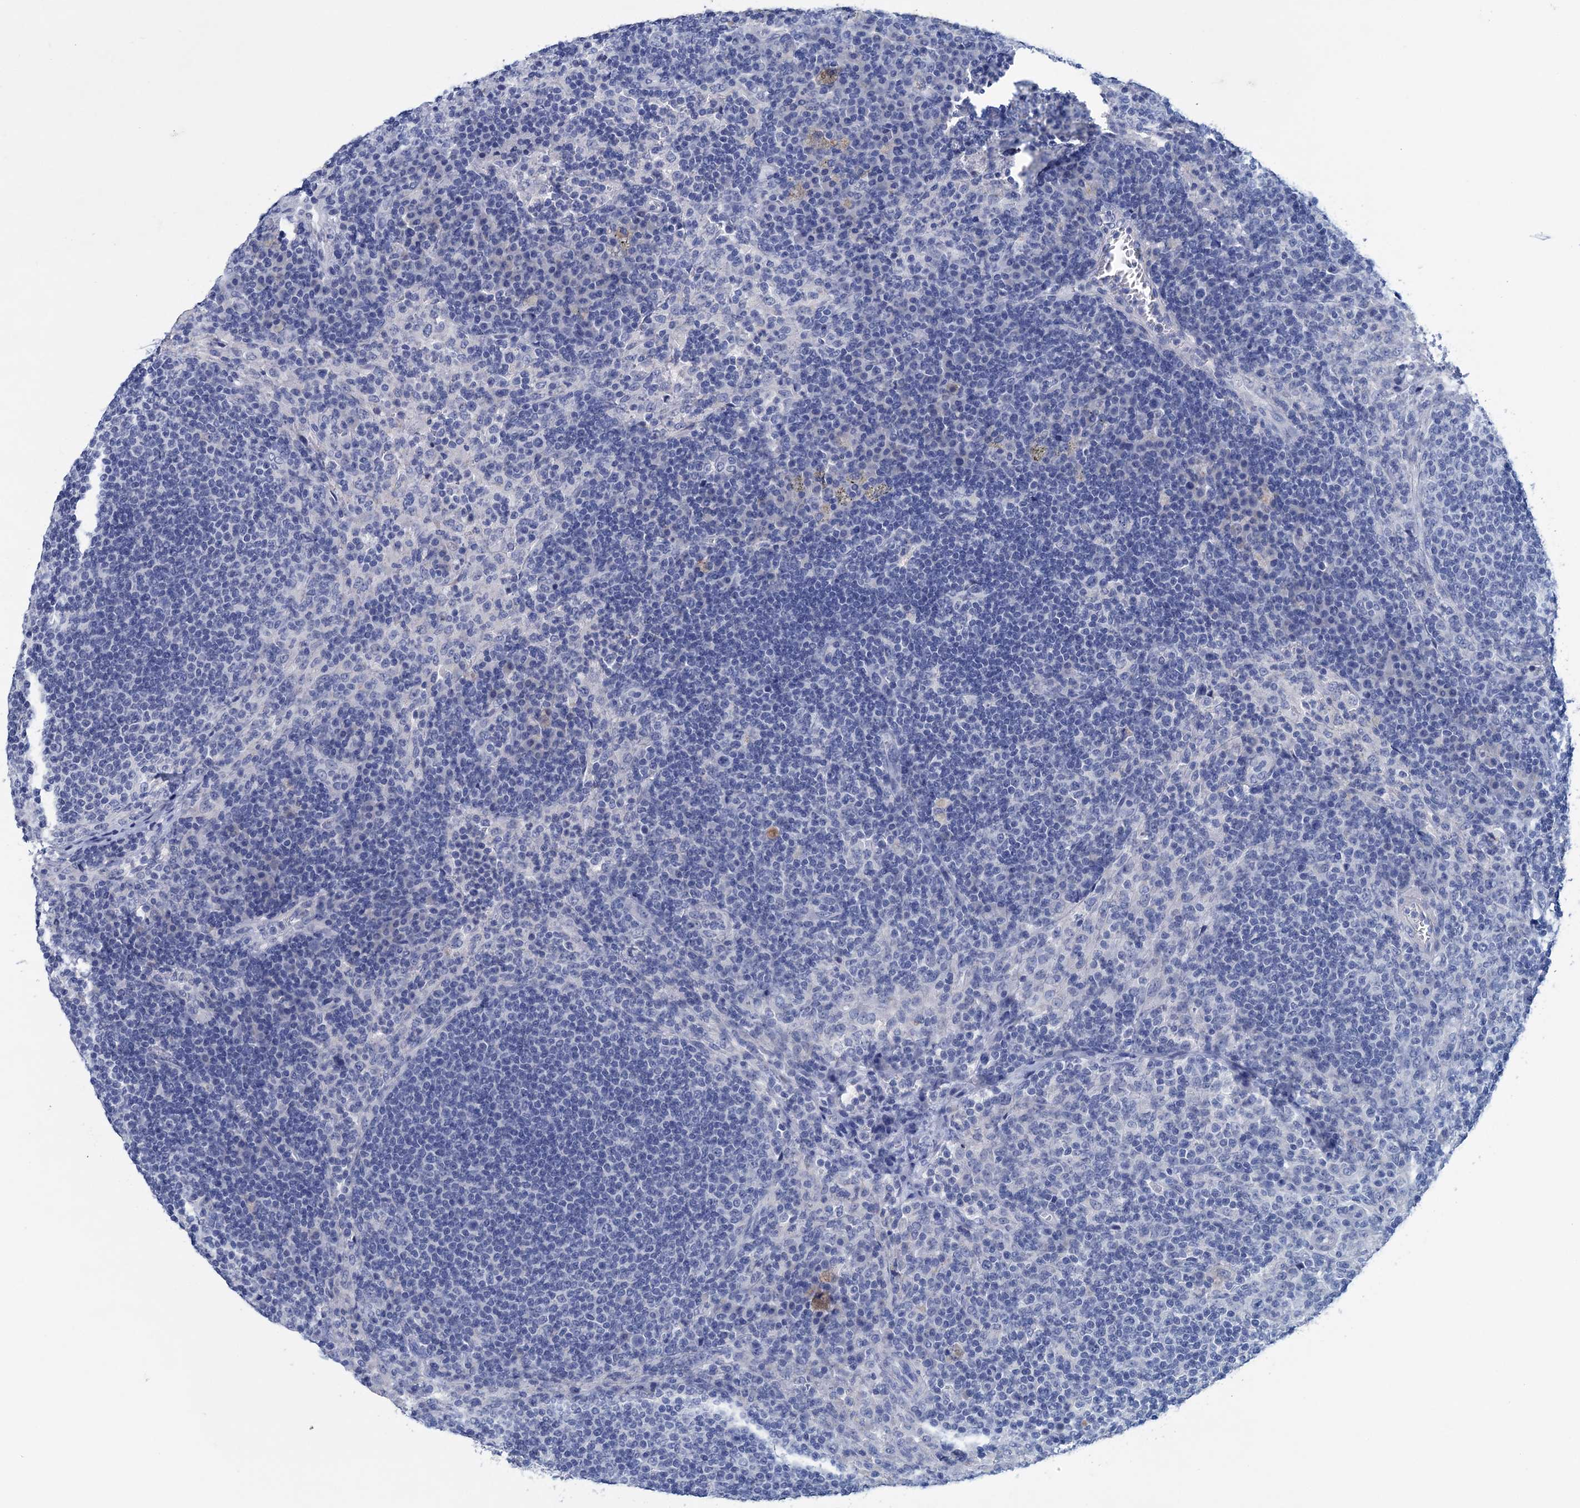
{"staining": {"intensity": "negative", "quantity": "none", "location": "none"}, "tissue": "lymph node", "cell_type": "Germinal center cells", "image_type": "normal", "snomed": [{"axis": "morphology", "description": "Normal tissue, NOS"}, {"axis": "topography", "description": "Lymph node"}], "caption": "Photomicrograph shows no significant protein staining in germinal center cells of normal lymph node.", "gene": "MYOZ3", "patient": {"sex": "female", "age": 70}}